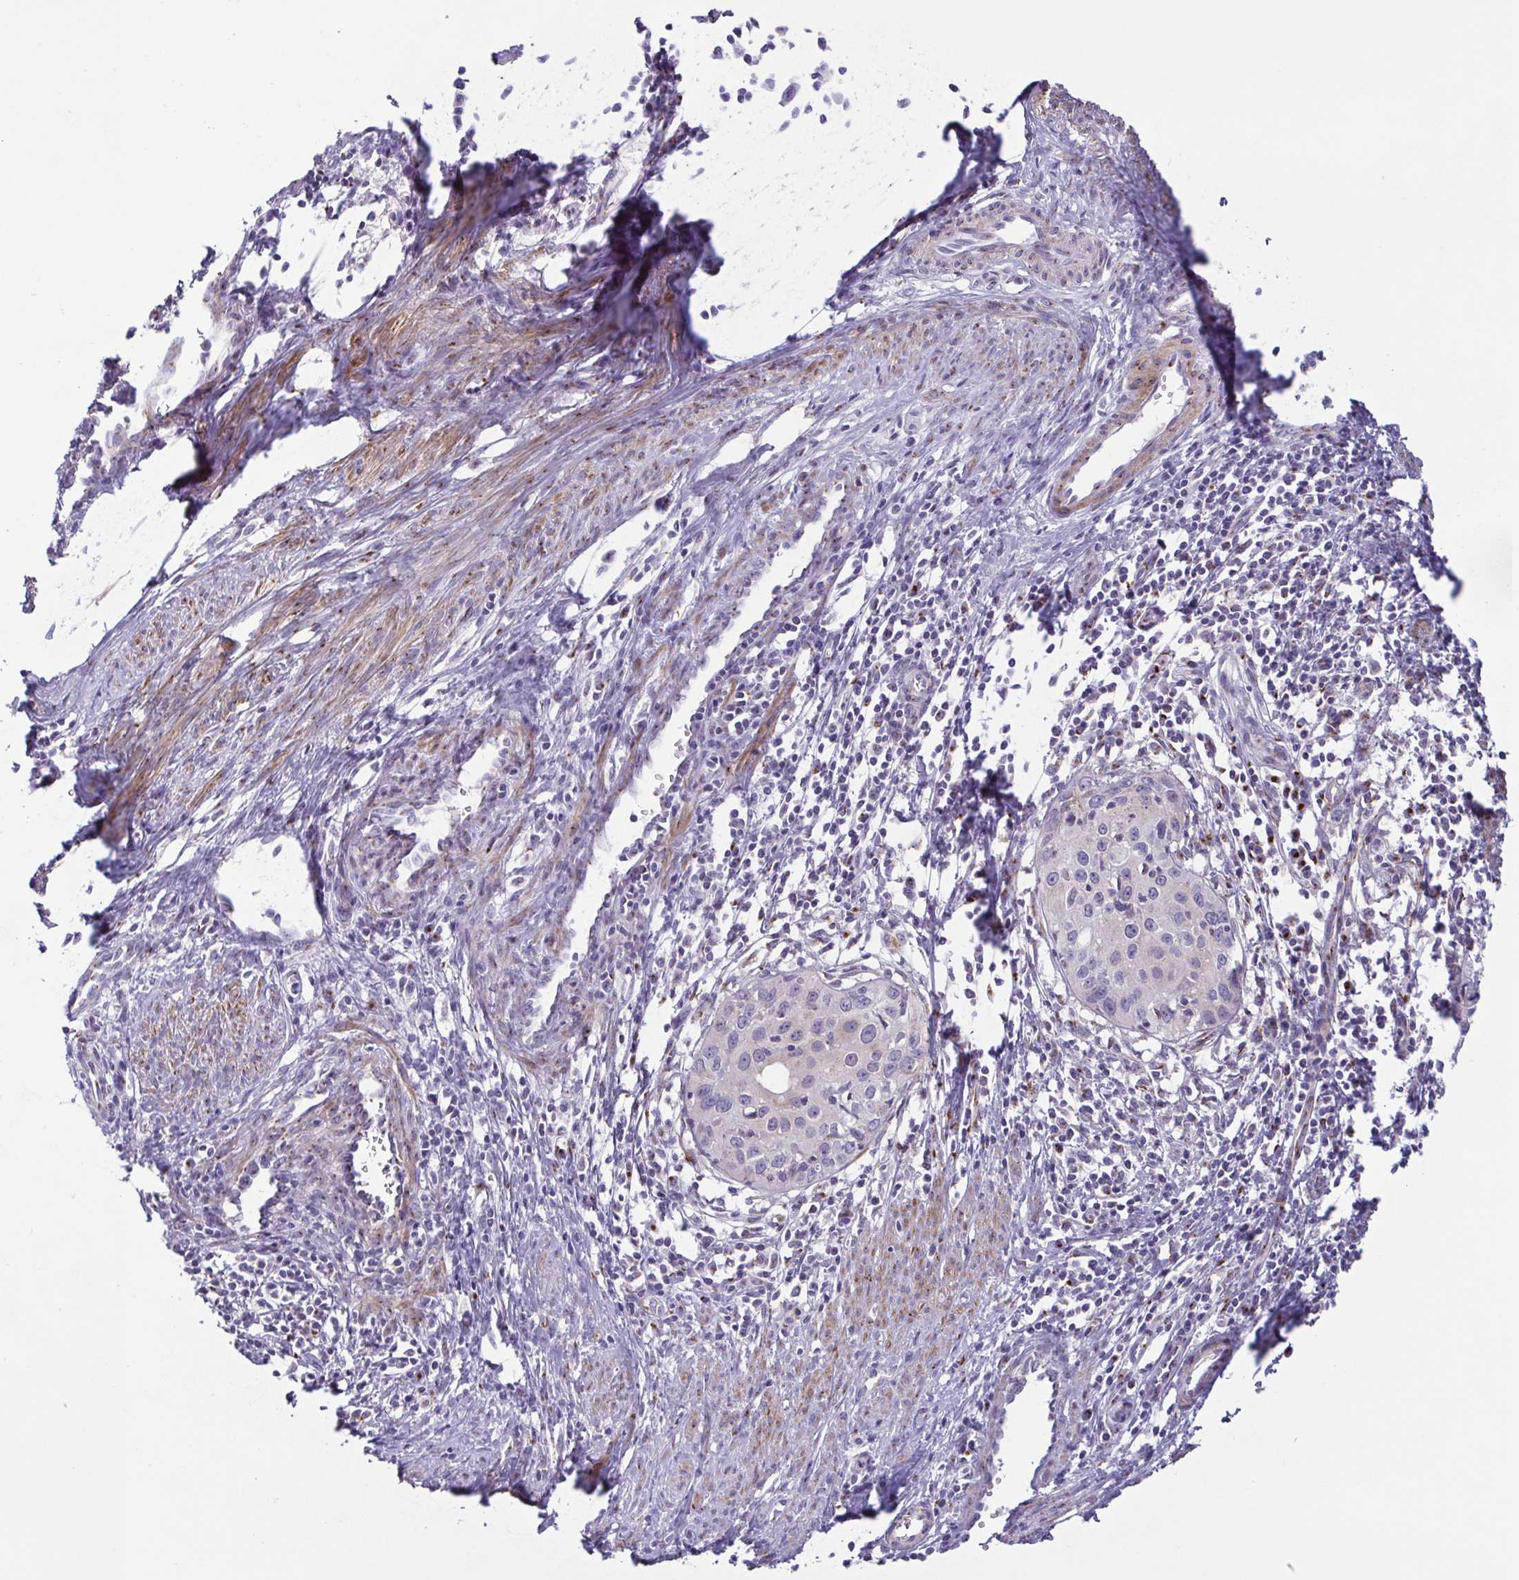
{"staining": {"intensity": "negative", "quantity": "none", "location": "none"}, "tissue": "cervical cancer", "cell_type": "Tumor cells", "image_type": "cancer", "snomed": [{"axis": "morphology", "description": "Squamous cell carcinoma, NOS"}, {"axis": "topography", "description": "Cervix"}], "caption": "Cervical cancer (squamous cell carcinoma) was stained to show a protein in brown. There is no significant staining in tumor cells. (DAB (3,3'-diaminobenzidine) immunohistochemistry with hematoxylin counter stain).", "gene": "COL17A1", "patient": {"sex": "female", "age": 40}}